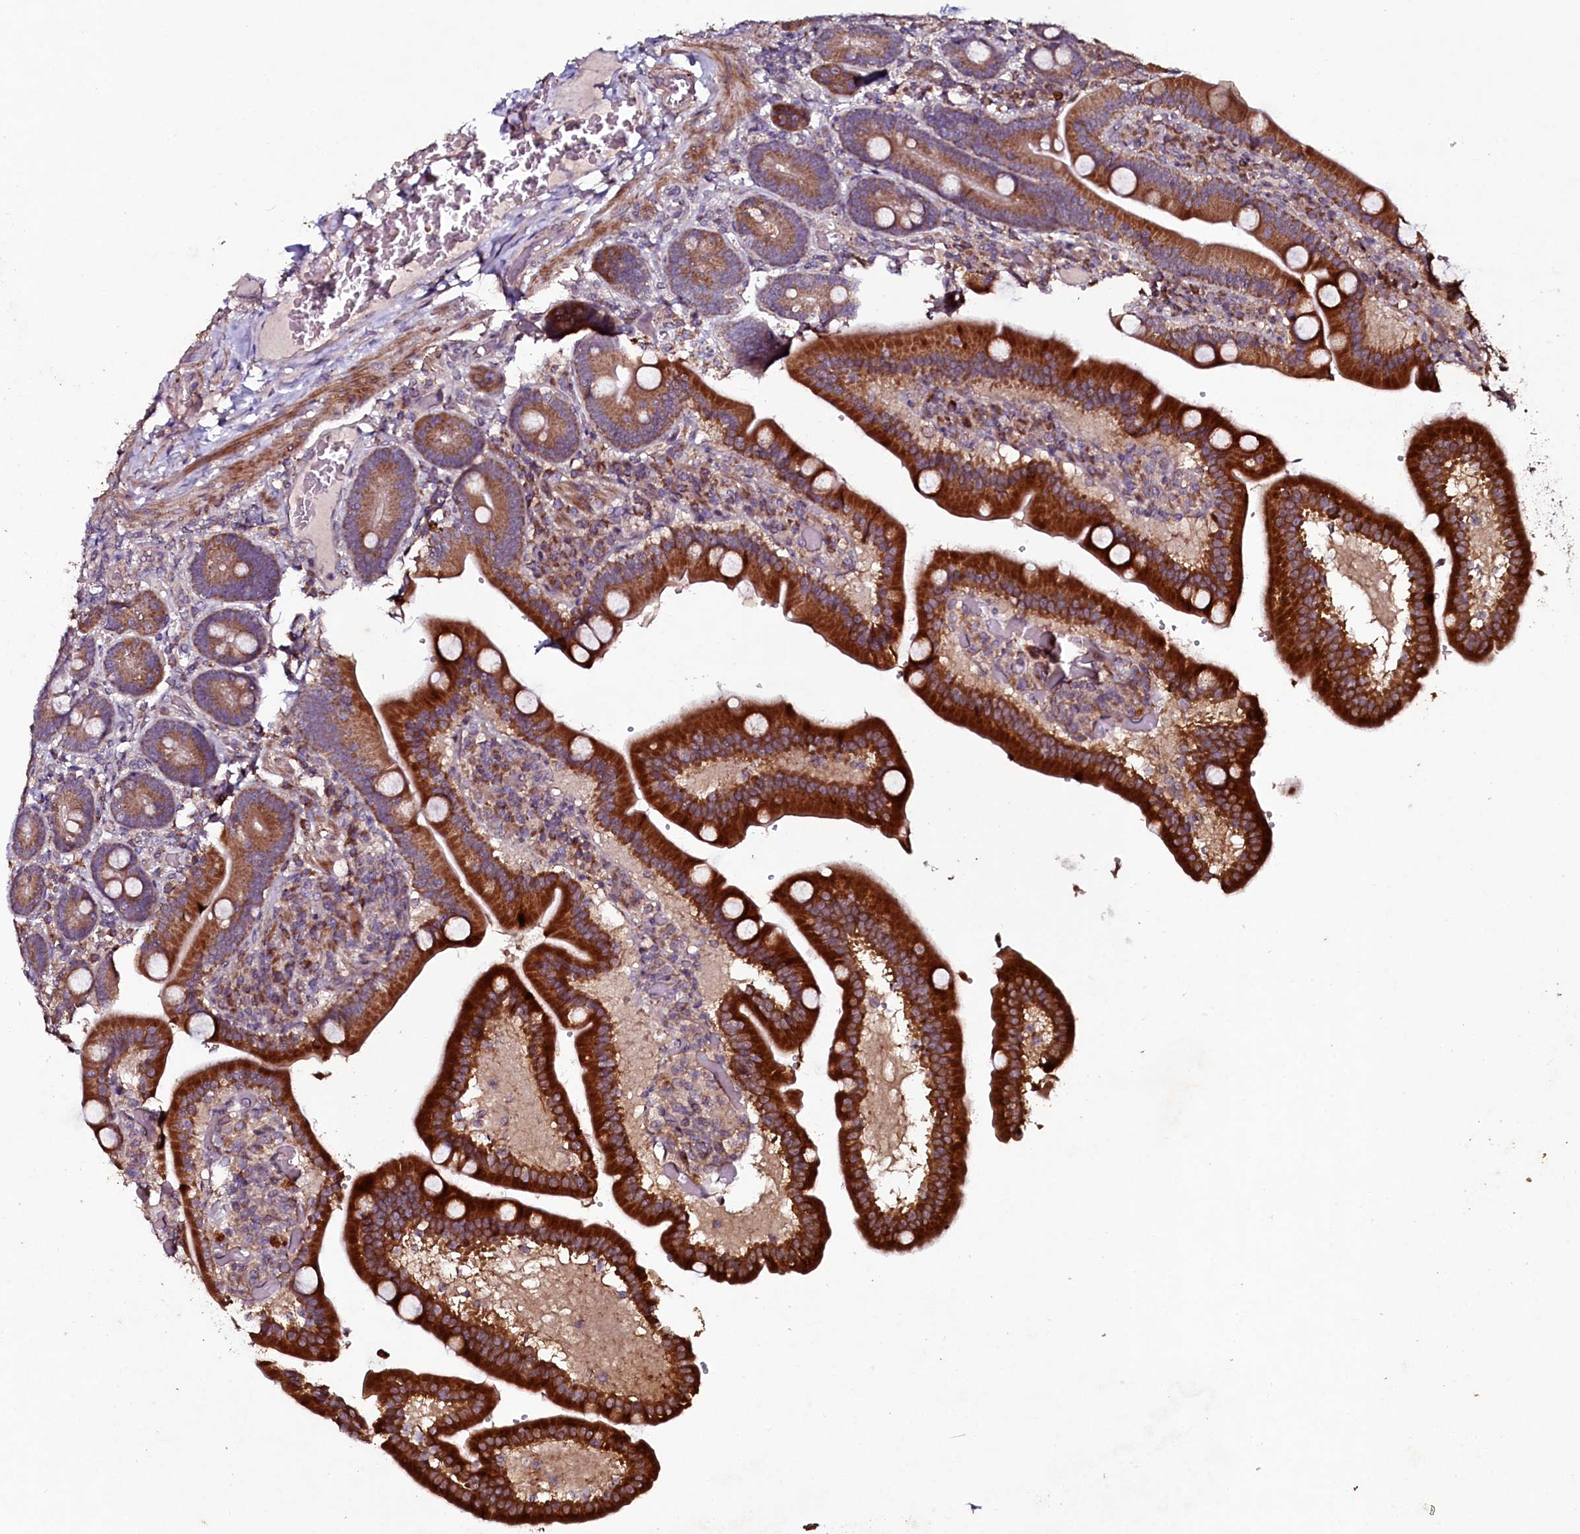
{"staining": {"intensity": "strong", "quantity": ">75%", "location": "cytoplasmic/membranous"}, "tissue": "duodenum", "cell_type": "Glandular cells", "image_type": "normal", "snomed": [{"axis": "morphology", "description": "Normal tissue, NOS"}, {"axis": "topography", "description": "Duodenum"}], "caption": "Immunohistochemistry image of unremarkable human duodenum stained for a protein (brown), which exhibits high levels of strong cytoplasmic/membranous staining in about >75% of glandular cells.", "gene": "SEC24C", "patient": {"sex": "female", "age": 62}}